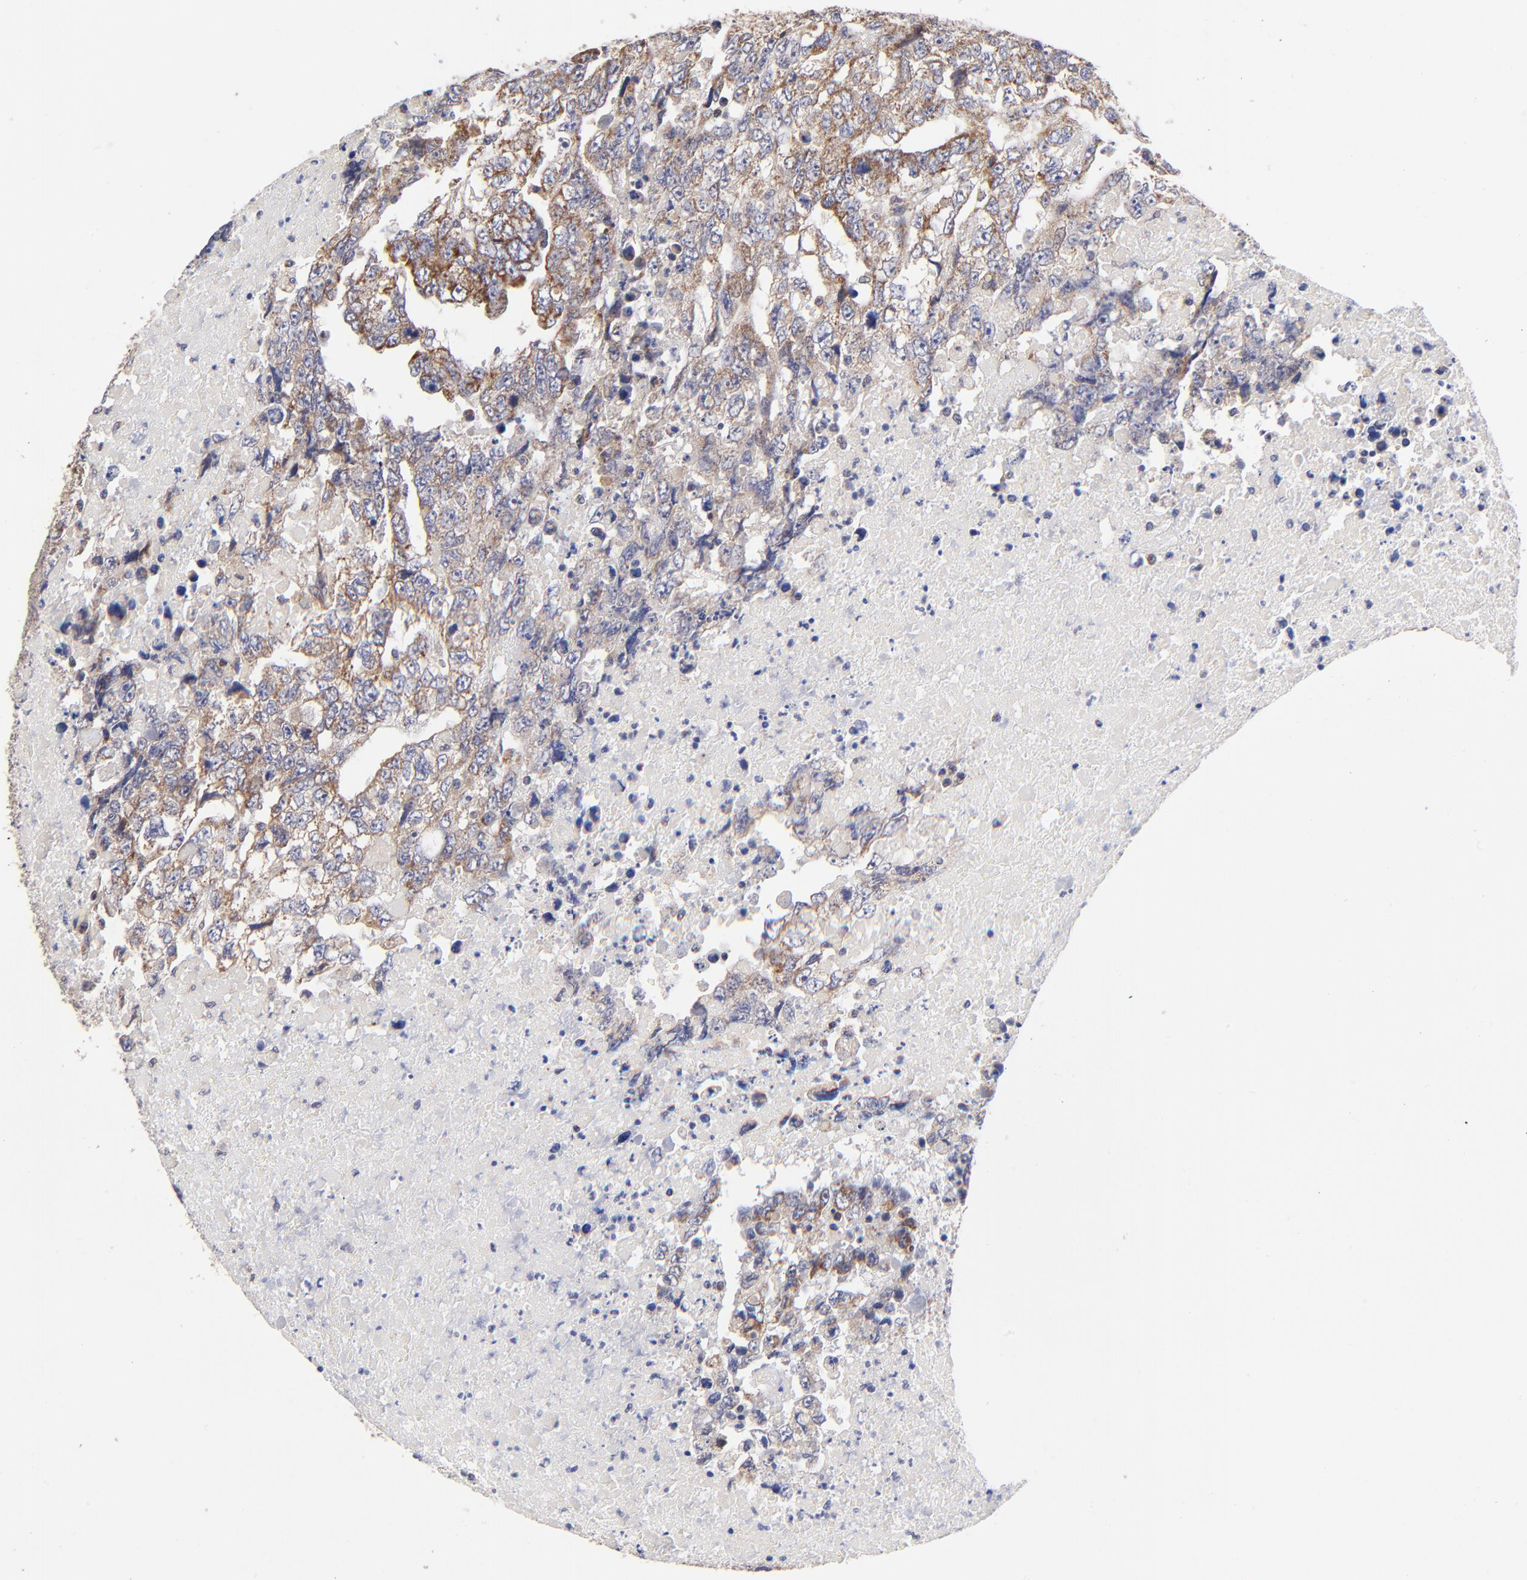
{"staining": {"intensity": "moderate", "quantity": "25%-75%", "location": "cytoplasmic/membranous"}, "tissue": "testis cancer", "cell_type": "Tumor cells", "image_type": "cancer", "snomed": [{"axis": "morphology", "description": "Carcinoma, Embryonal, NOS"}, {"axis": "topography", "description": "Testis"}], "caption": "Testis cancer stained for a protein (brown) reveals moderate cytoplasmic/membranous positive expression in about 25%-75% of tumor cells.", "gene": "FBXL12", "patient": {"sex": "male", "age": 36}}